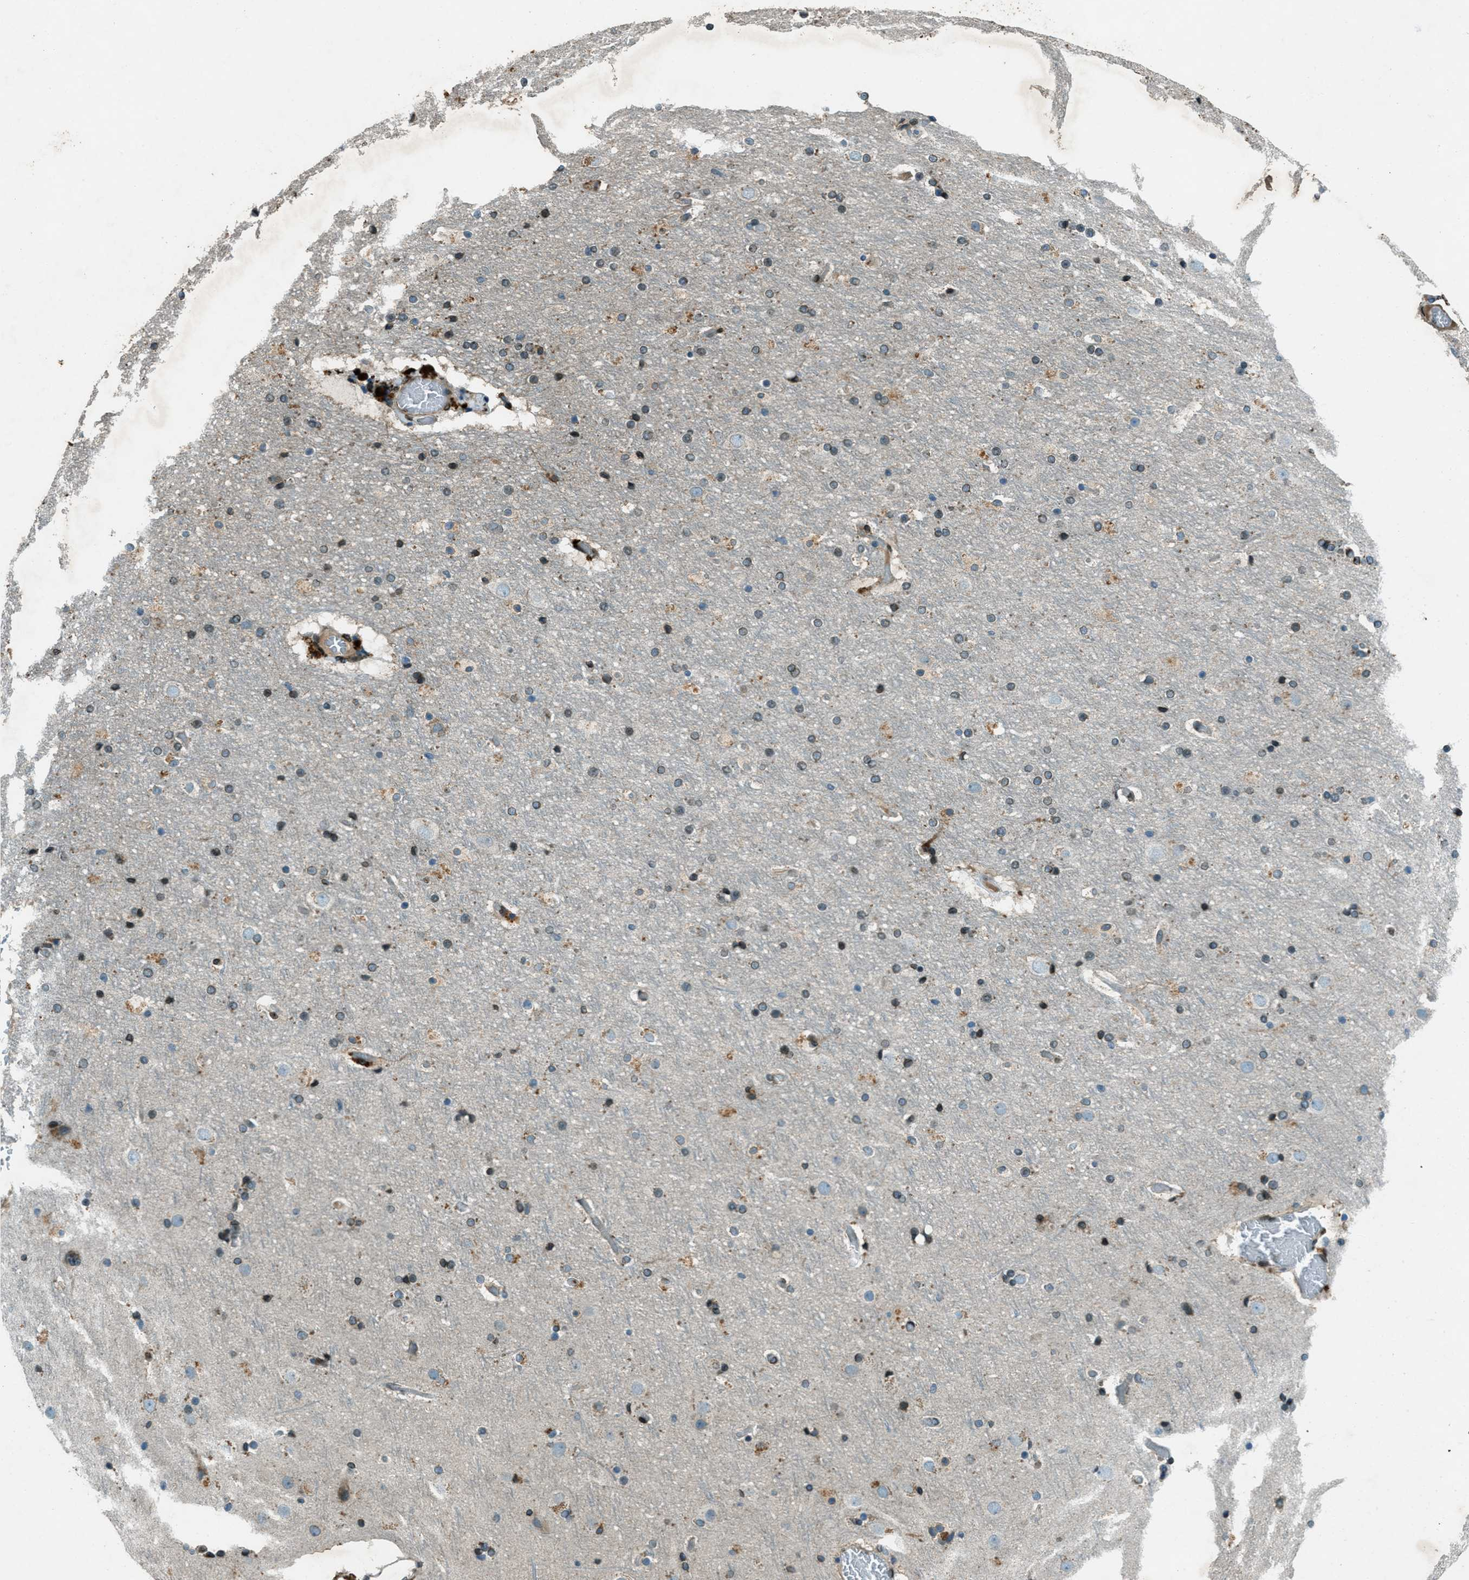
{"staining": {"intensity": "moderate", "quantity": ">75%", "location": "cytoplasmic/membranous,nuclear"}, "tissue": "cerebral cortex", "cell_type": "Endothelial cells", "image_type": "normal", "snomed": [{"axis": "morphology", "description": "Normal tissue, NOS"}, {"axis": "topography", "description": "Cerebral cortex"}], "caption": "Protein staining of unremarkable cerebral cortex exhibits moderate cytoplasmic/membranous,nuclear staining in about >75% of endothelial cells.", "gene": "LEMD2", "patient": {"sex": "male", "age": 57}}